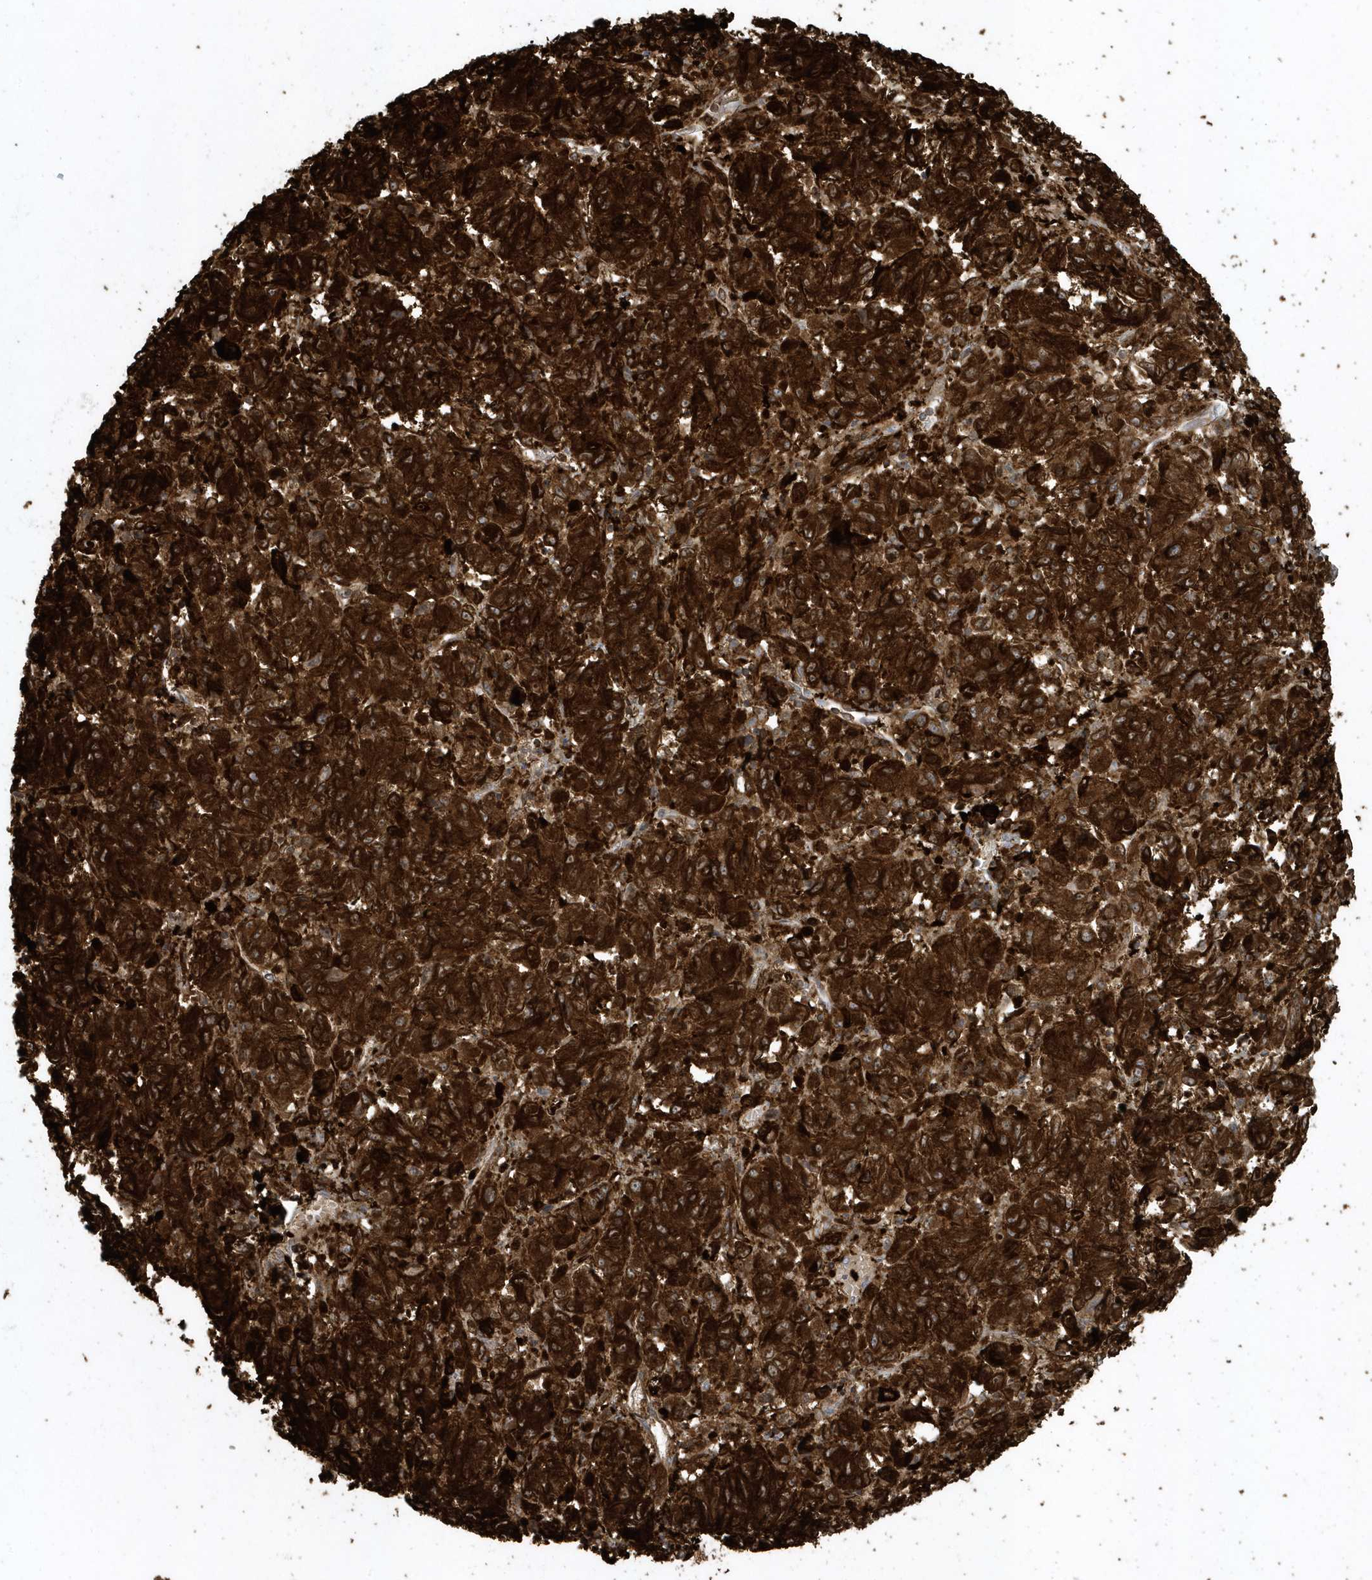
{"staining": {"intensity": "strong", "quantity": ">75%", "location": "cytoplasmic/membranous"}, "tissue": "melanoma", "cell_type": "Tumor cells", "image_type": "cancer", "snomed": [{"axis": "morphology", "description": "Malignant melanoma, Metastatic site"}, {"axis": "topography", "description": "Lung"}], "caption": "The histopathology image reveals immunohistochemical staining of malignant melanoma (metastatic site). There is strong cytoplasmic/membranous staining is present in about >75% of tumor cells.", "gene": "CLCN6", "patient": {"sex": "male", "age": 64}}